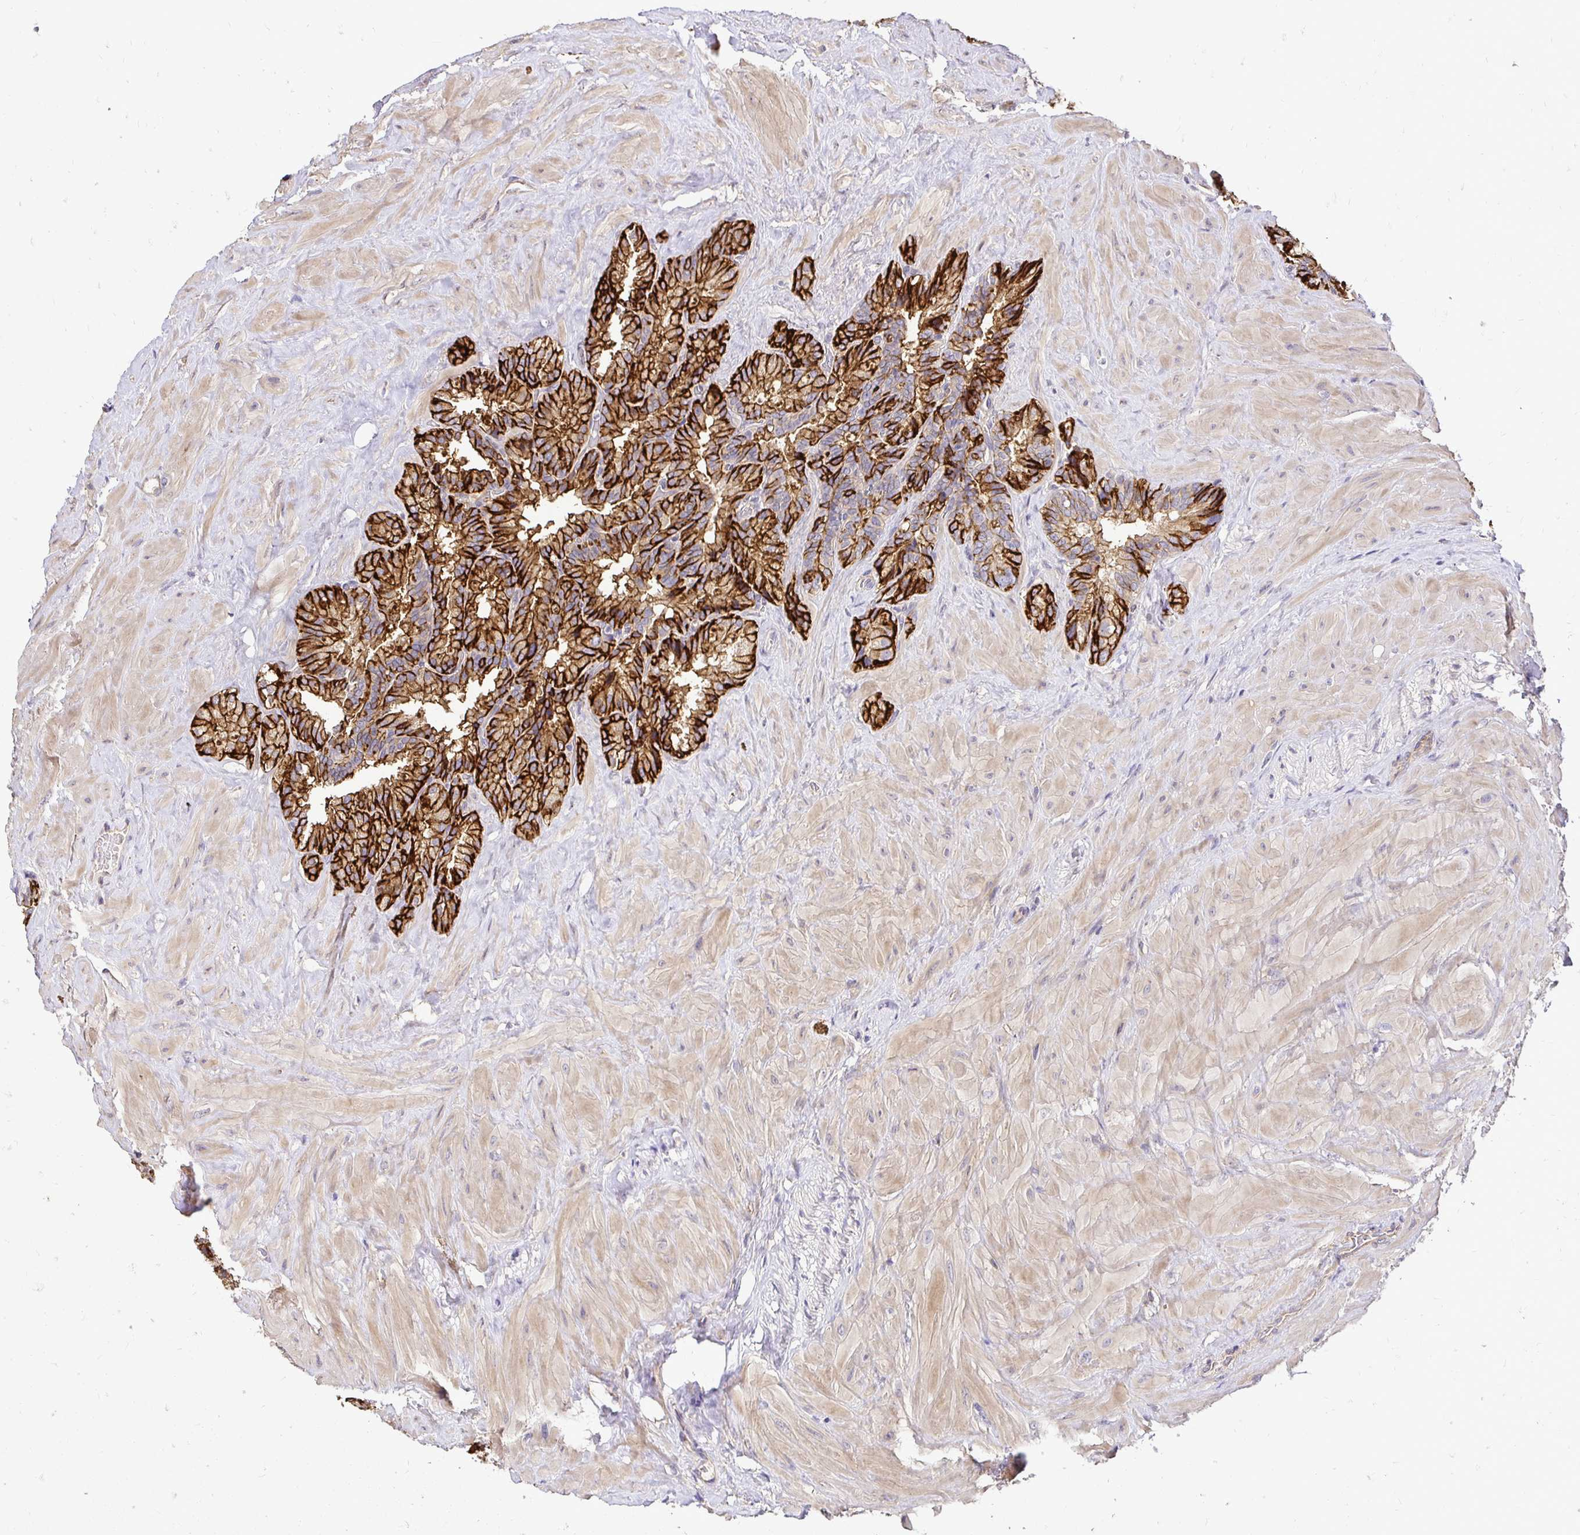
{"staining": {"intensity": "strong", "quantity": ">75%", "location": "cytoplasmic/membranous"}, "tissue": "seminal vesicle", "cell_type": "Glandular cells", "image_type": "normal", "snomed": [{"axis": "morphology", "description": "Normal tissue, NOS"}, {"axis": "topography", "description": "Seminal veicle"}], "caption": "Brown immunohistochemical staining in normal seminal vesicle shows strong cytoplasmic/membranous expression in about >75% of glandular cells.", "gene": "SLC9A1", "patient": {"sex": "male", "age": 60}}